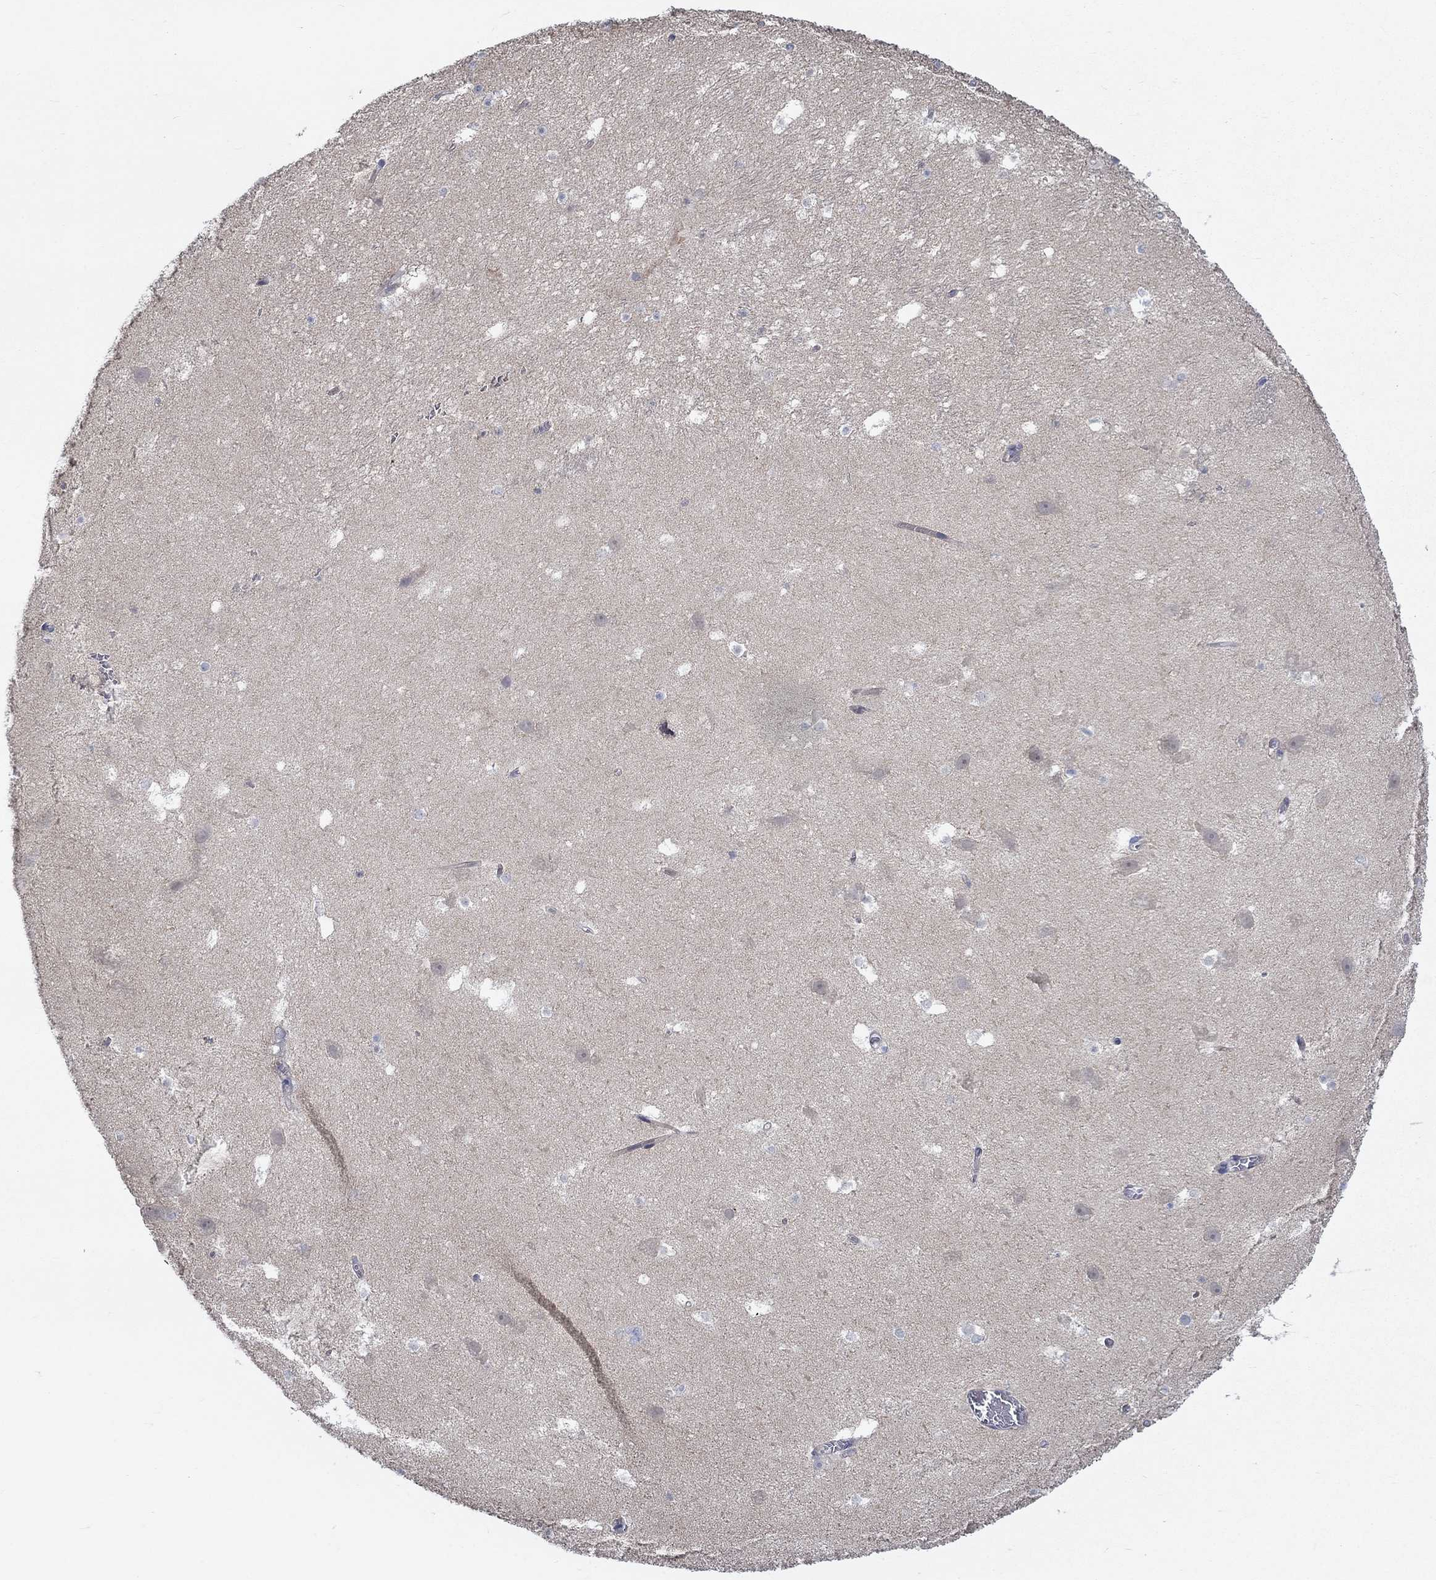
{"staining": {"intensity": "negative", "quantity": "none", "location": "none"}, "tissue": "hippocampus", "cell_type": "Glial cells", "image_type": "normal", "snomed": [{"axis": "morphology", "description": "Normal tissue, NOS"}, {"axis": "topography", "description": "Hippocampus"}], "caption": "This is an immunohistochemistry (IHC) histopathology image of normal human hippocampus. There is no expression in glial cells.", "gene": "KIF15", "patient": {"sex": "male", "age": 26}}